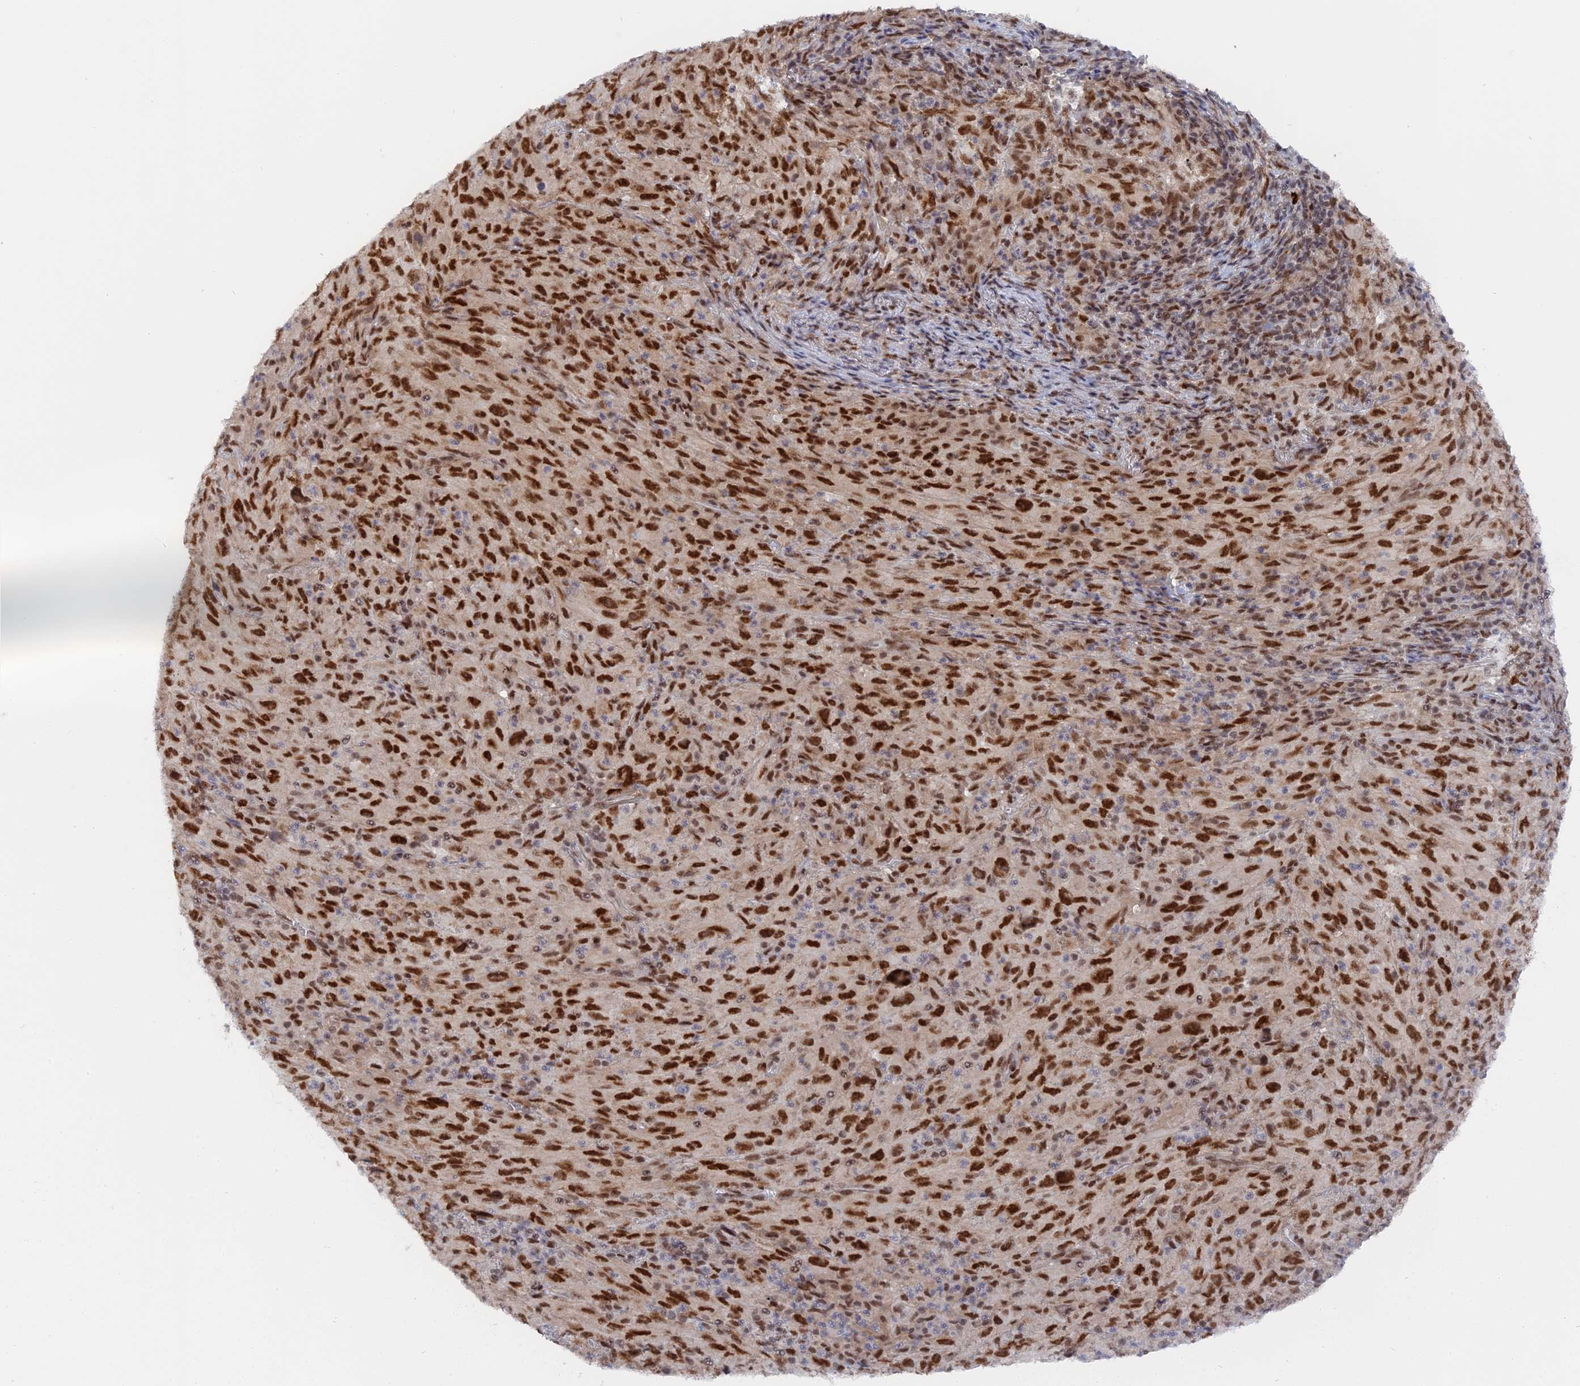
{"staining": {"intensity": "strong", "quantity": ">75%", "location": "nuclear"}, "tissue": "melanoma", "cell_type": "Tumor cells", "image_type": "cancer", "snomed": [{"axis": "morphology", "description": "Malignant melanoma, Metastatic site"}, {"axis": "topography", "description": "Skin"}], "caption": "Melanoma stained for a protein (brown) reveals strong nuclear positive expression in about >75% of tumor cells.", "gene": "CCDC85A", "patient": {"sex": "female", "age": 56}}